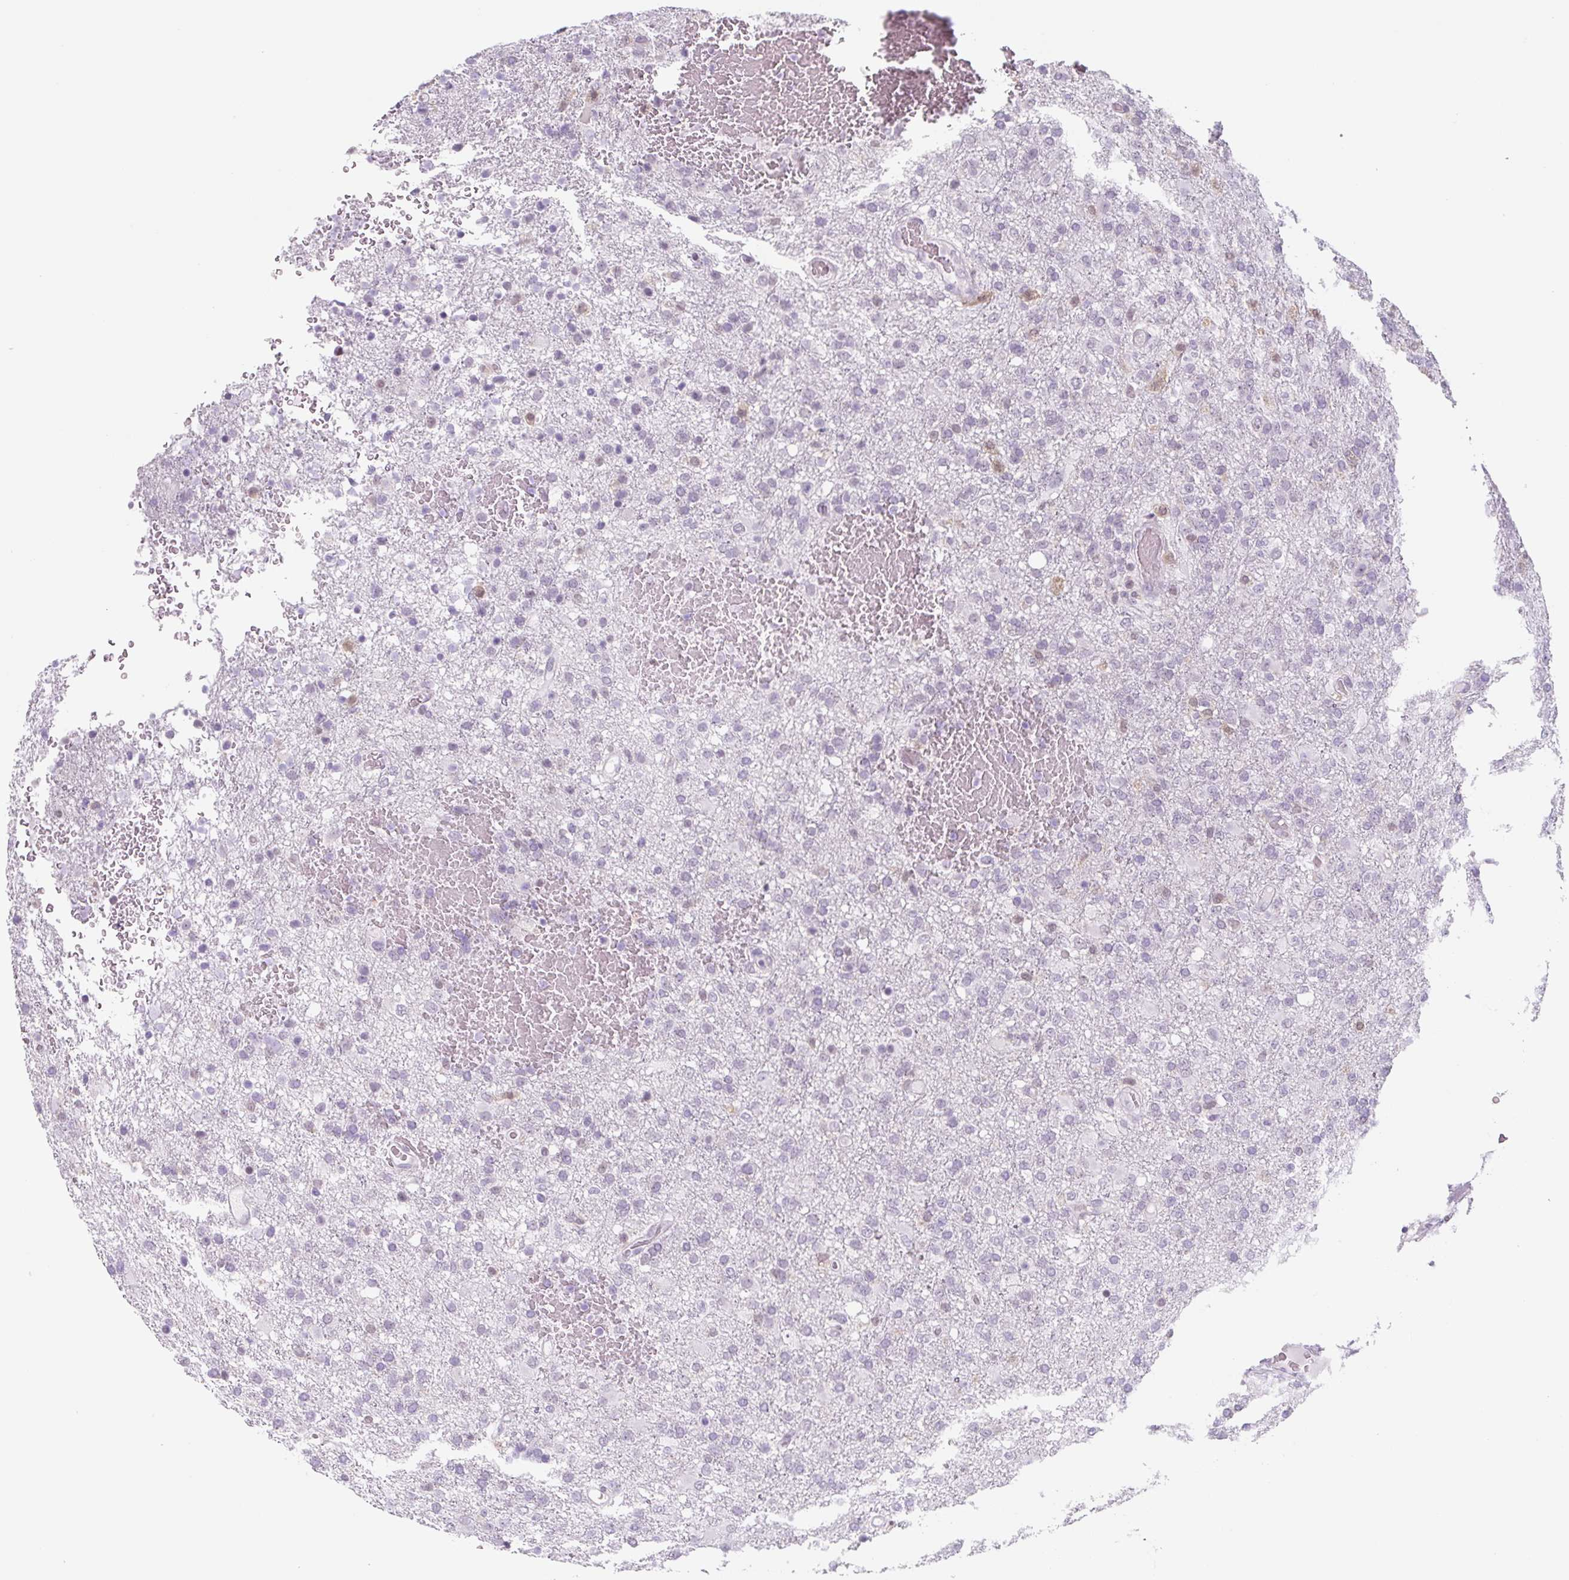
{"staining": {"intensity": "negative", "quantity": "none", "location": "none"}, "tissue": "glioma", "cell_type": "Tumor cells", "image_type": "cancer", "snomed": [{"axis": "morphology", "description": "Glioma, malignant, High grade"}, {"axis": "topography", "description": "Brain"}], "caption": "A high-resolution histopathology image shows immunohistochemistry (IHC) staining of malignant glioma (high-grade), which displays no significant positivity in tumor cells. (Brightfield microscopy of DAB (3,3'-diaminobenzidine) immunohistochemistry at high magnification).", "gene": "TNFRSF8", "patient": {"sex": "female", "age": 74}}